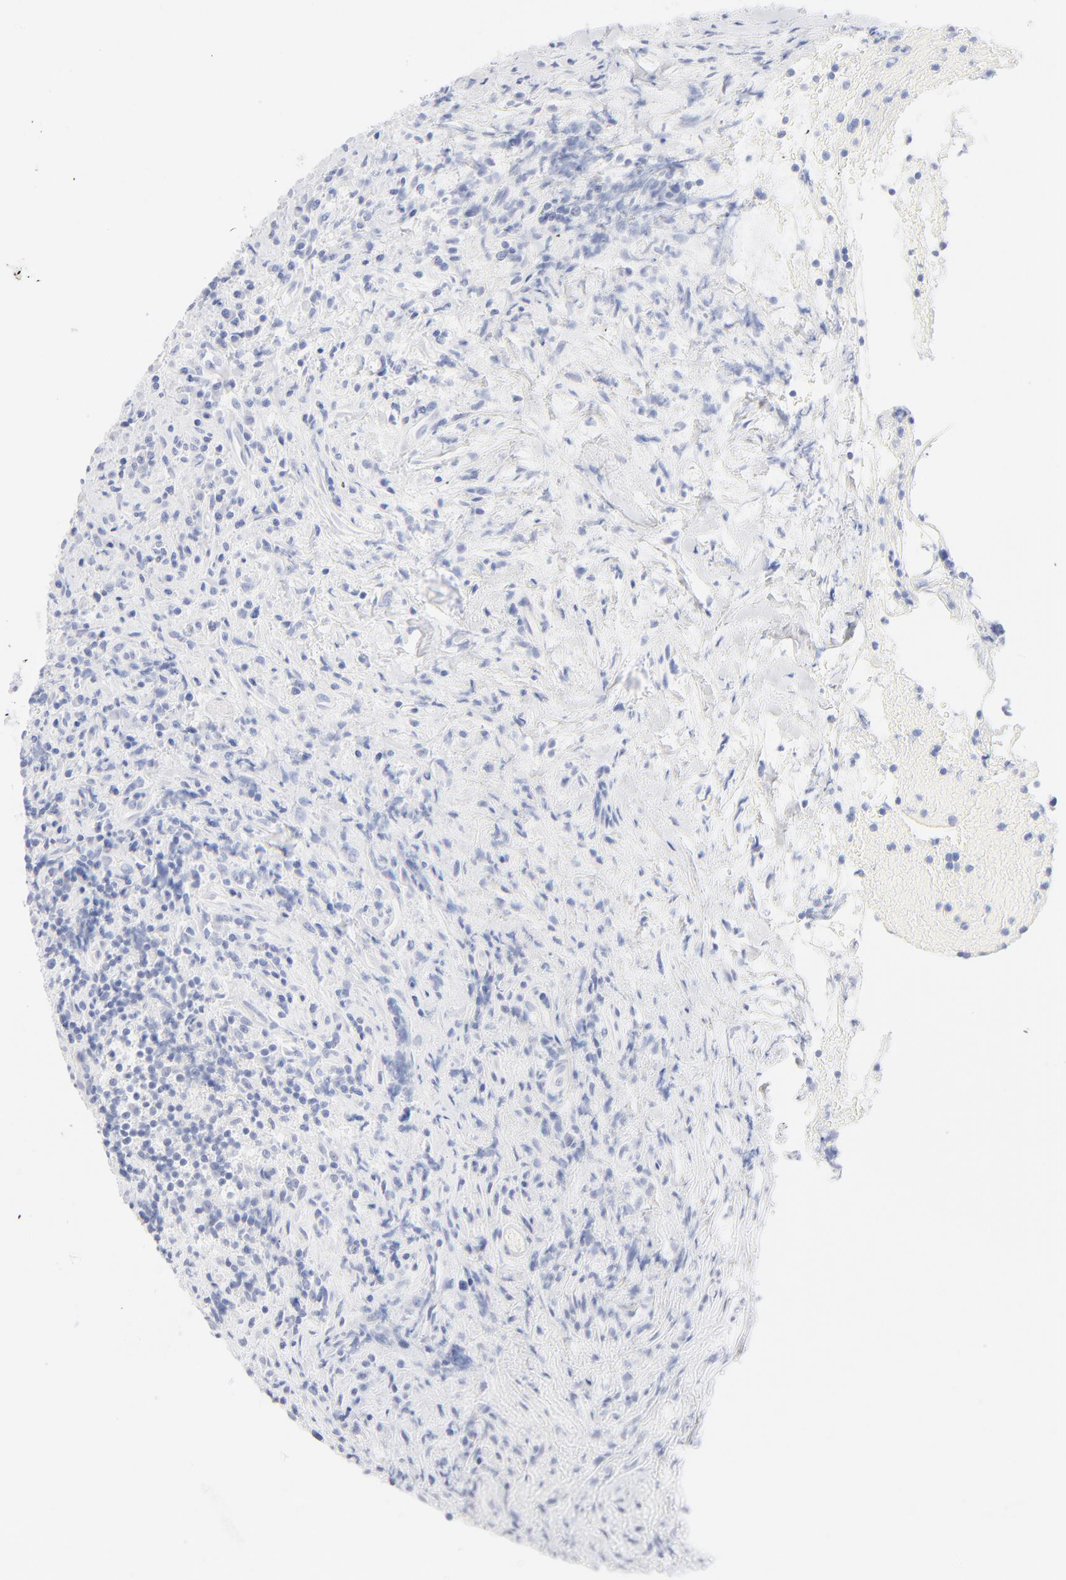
{"staining": {"intensity": "negative", "quantity": "none", "location": "none"}, "tissue": "lymphoma", "cell_type": "Tumor cells", "image_type": "cancer", "snomed": [{"axis": "morphology", "description": "Hodgkin's disease, NOS"}, {"axis": "topography", "description": "Lymph node"}], "caption": "Lymphoma stained for a protein using immunohistochemistry reveals no positivity tumor cells.", "gene": "ONECUT1", "patient": {"sex": "female", "age": 25}}